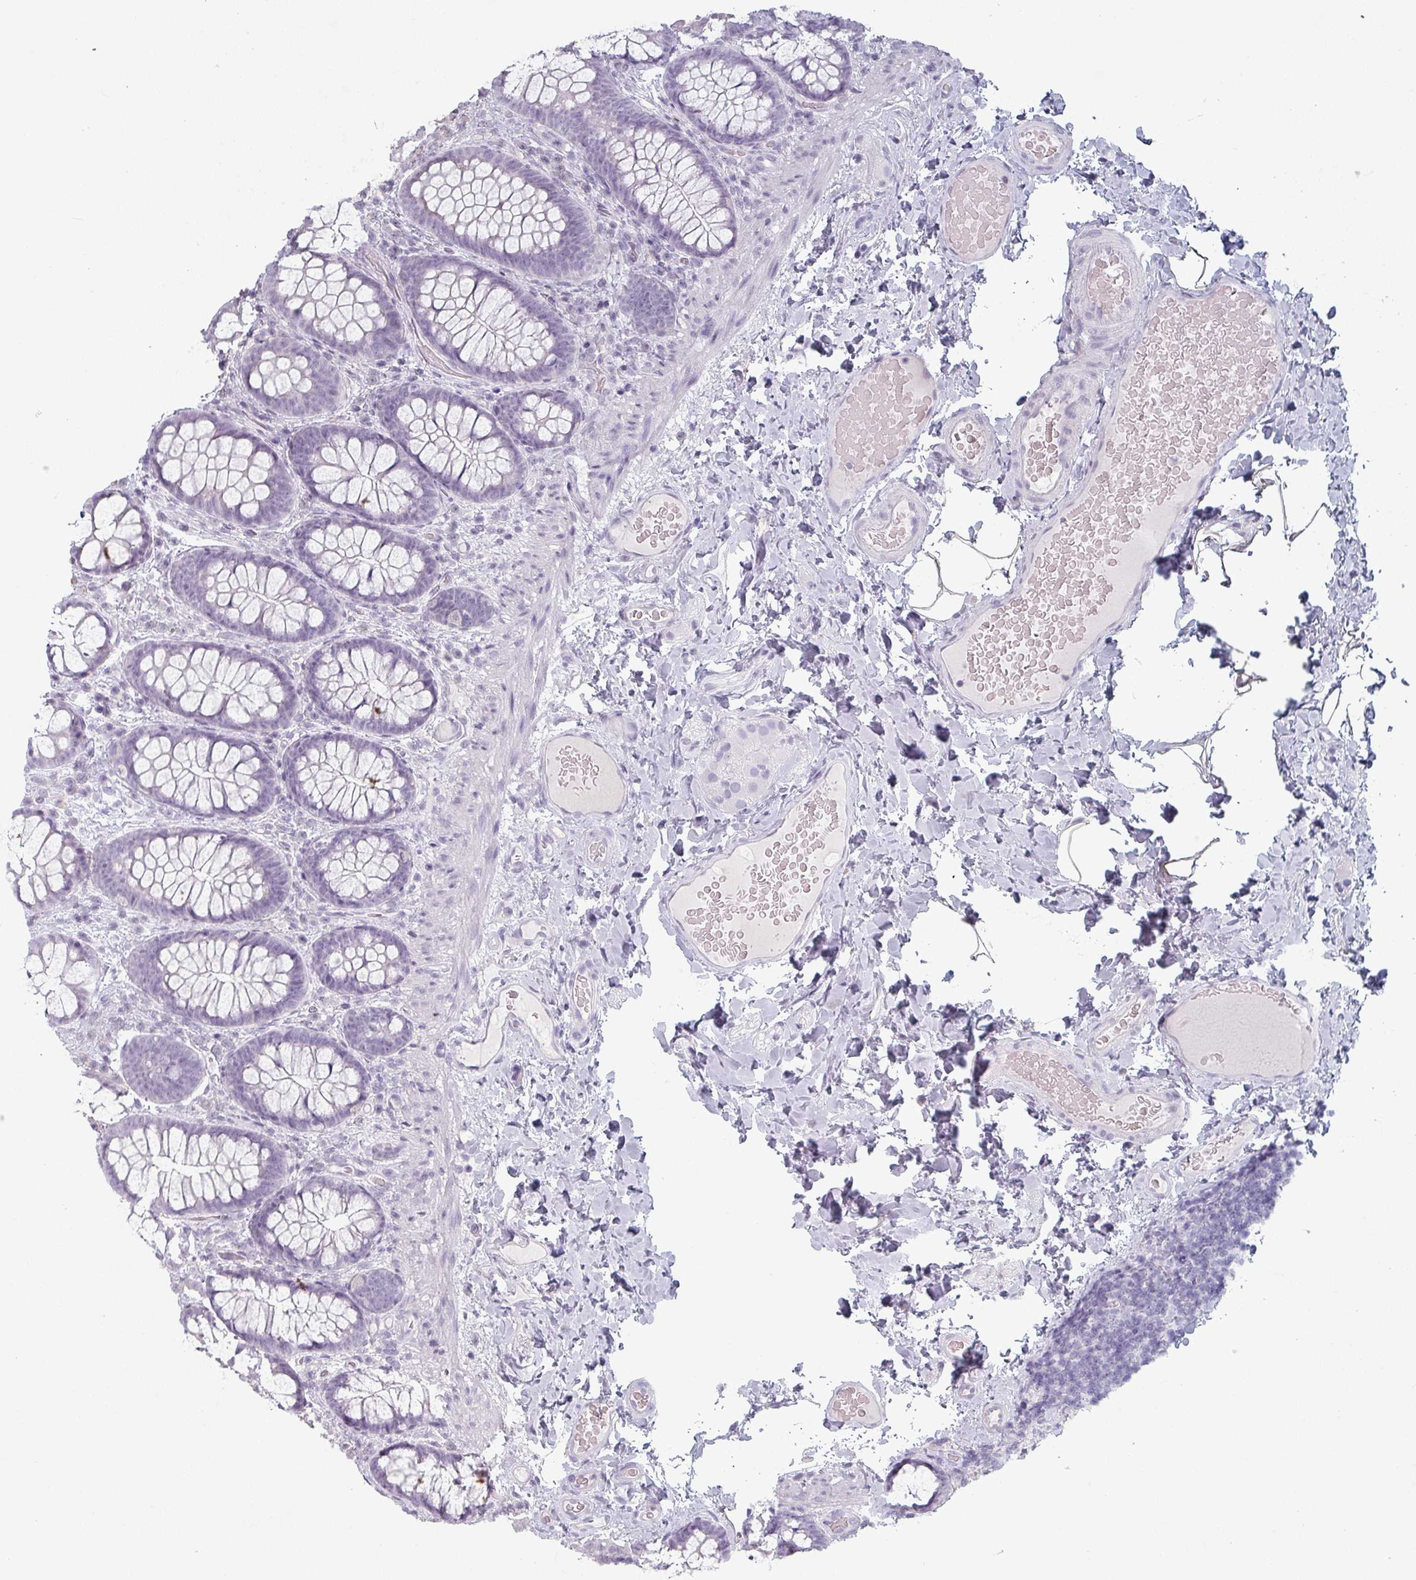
{"staining": {"intensity": "negative", "quantity": "none", "location": "none"}, "tissue": "colon", "cell_type": "Endothelial cells", "image_type": "normal", "snomed": [{"axis": "morphology", "description": "Normal tissue, NOS"}, {"axis": "topography", "description": "Colon"}], "caption": "Histopathology image shows no protein staining in endothelial cells of normal colon. (DAB immunohistochemistry, high magnification).", "gene": "SLC35G2", "patient": {"sex": "male", "age": 46}}